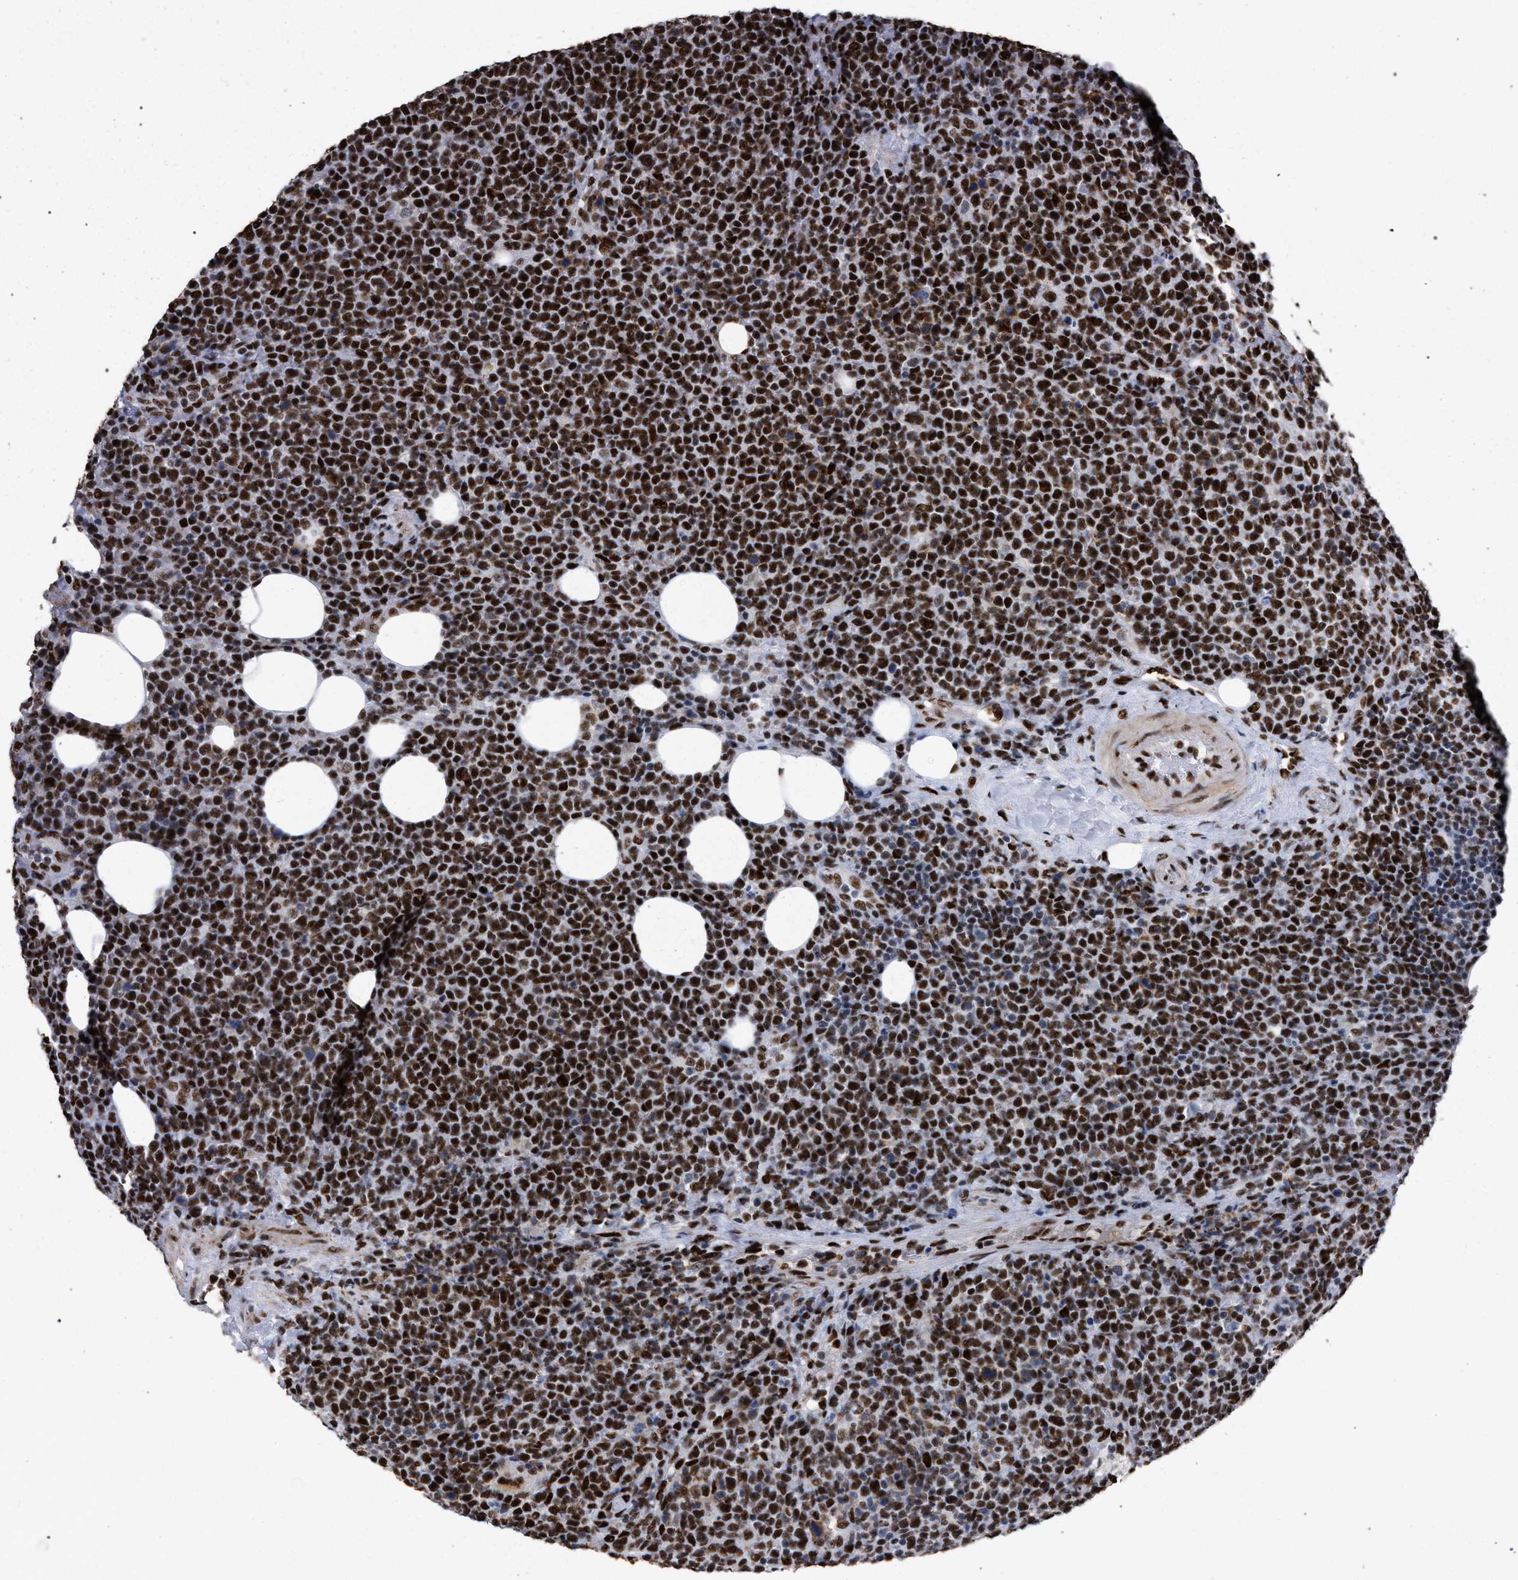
{"staining": {"intensity": "strong", "quantity": ">75%", "location": "nuclear"}, "tissue": "lymphoma", "cell_type": "Tumor cells", "image_type": "cancer", "snomed": [{"axis": "morphology", "description": "Malignant lymphoma, non-Hodgkin's type, High grade"}, {"axis": "topography", "description": "Lymph node"}], "caption": "Human lymphoma stained with a brown dye exhibits strong nuclear positive staining in approximately >75% of tumor cells.", "gene": "TP53BP1", "patient": {"sex": "male", "age": 61}}